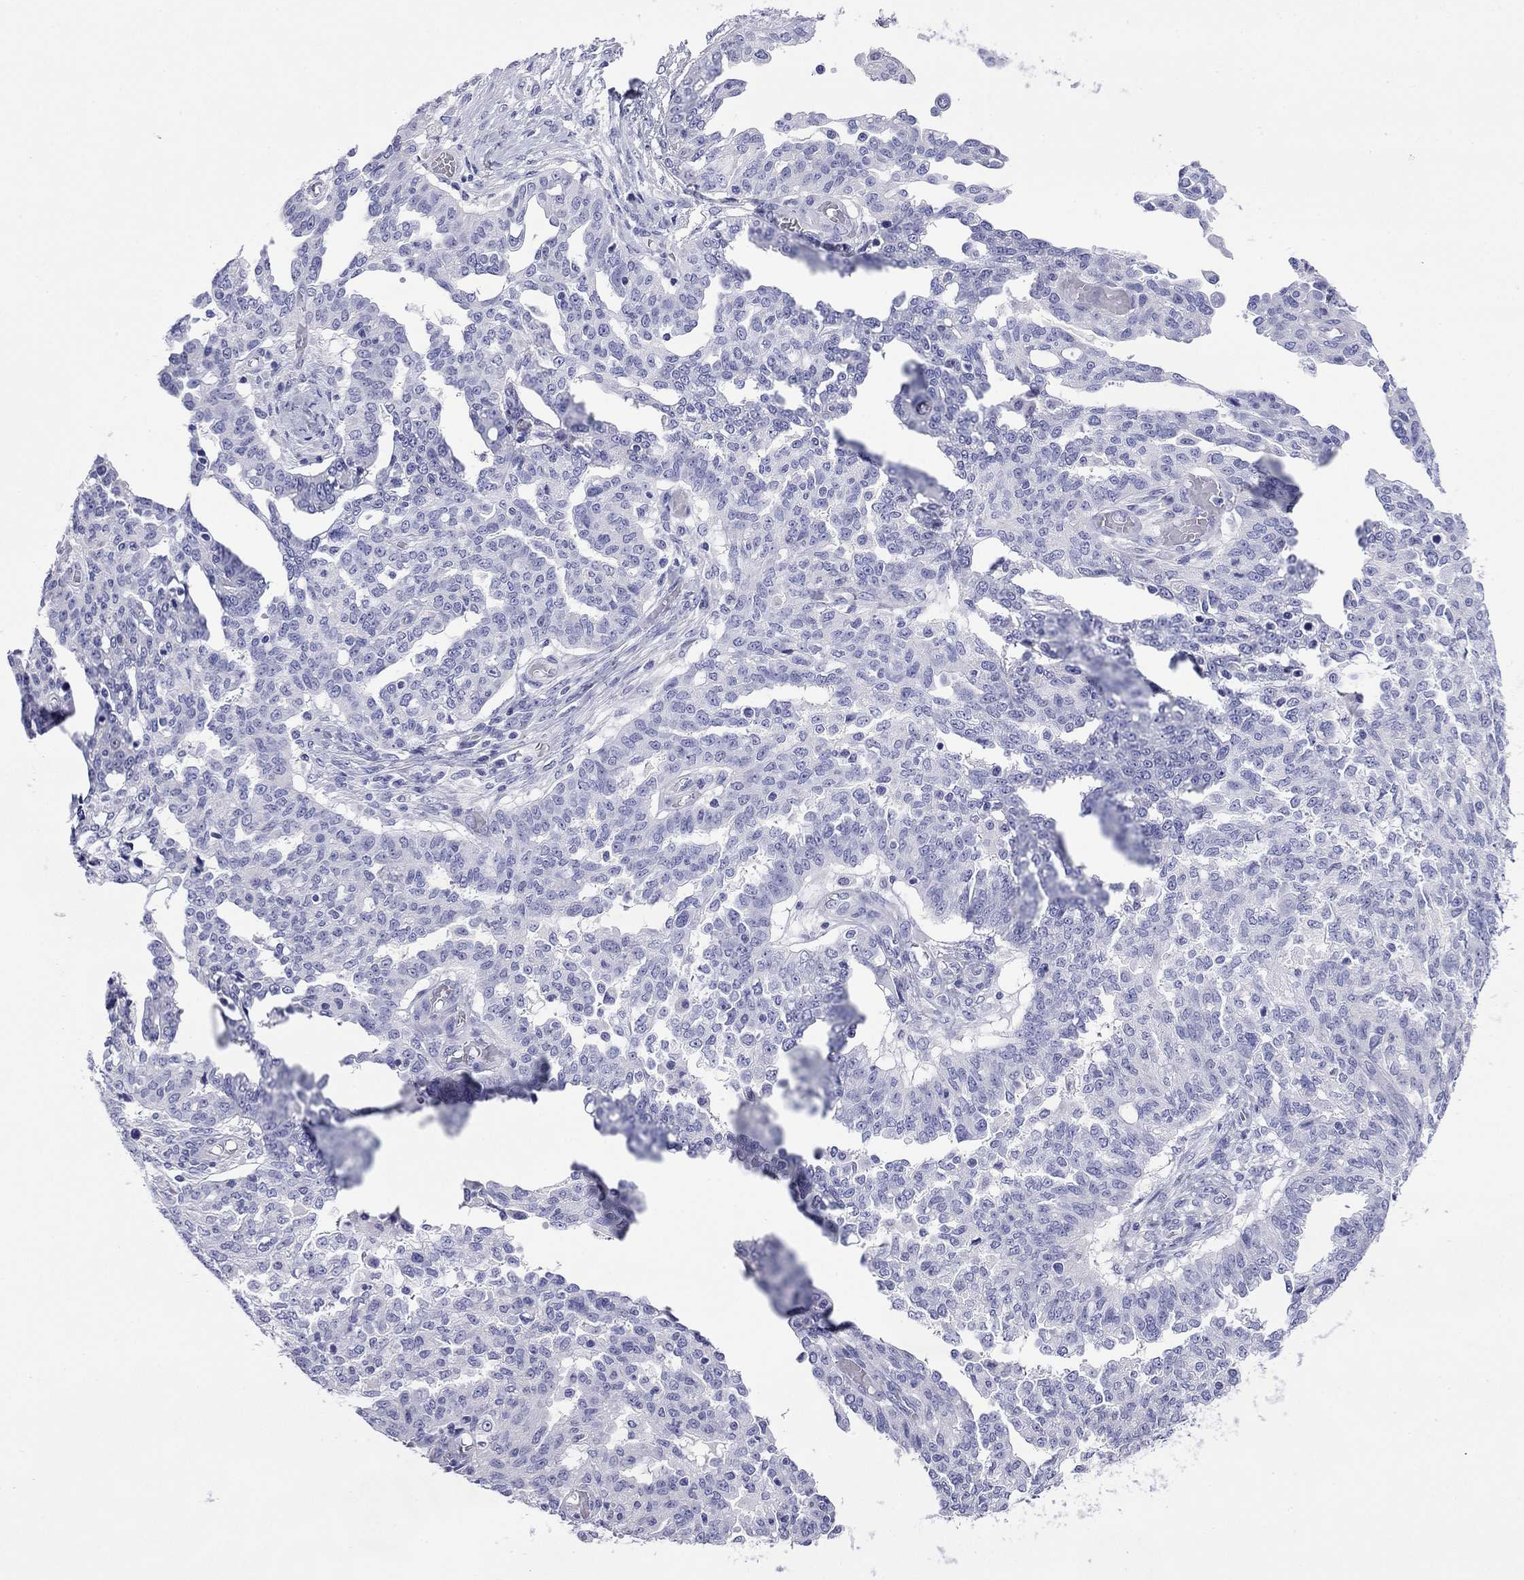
{"staining": {"intensity": "negative", "quantity": "none", "location": "none"}, "tissue": "ovarian cancer", "cell_type": "Tumor cells", "image_type": "cancer", "snomed": [{"axis": "morphology", "description": "Cystadenocarcinoma, serous, NOS"}, {"axis": "topography", "description": "Ovary"}], "caption": "High power microscopy histopathology image of an IHC photomicrograph of serous cystadenocarcinoma (ovarian), revealing no significant expression in tumor cells.", "gene": "FIGLA", "patient": {"sex": "female", "age": 67}}